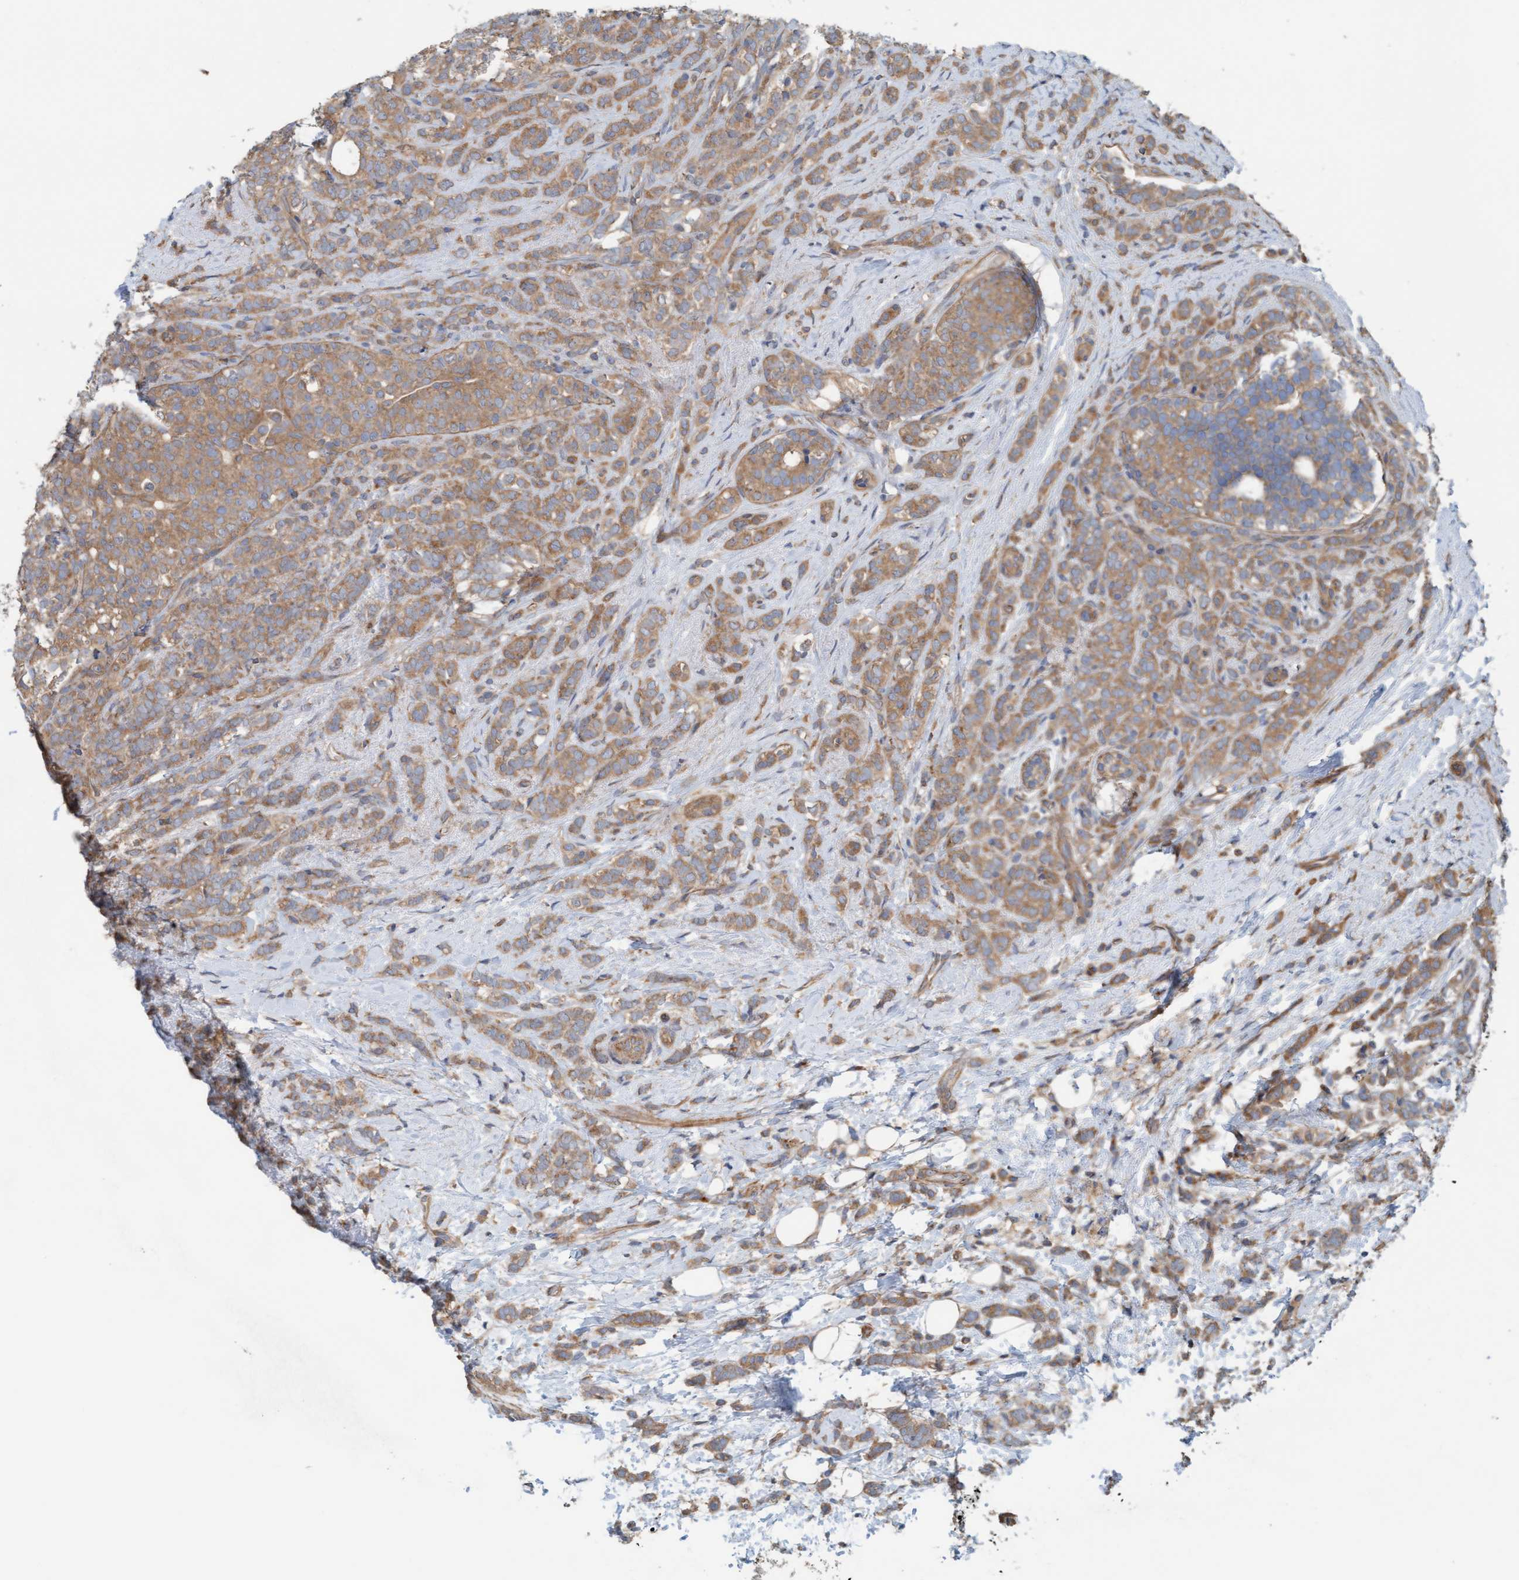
{"staining": {"intensity": "moderate", "quantity": ">75%", "location": "cytoplasmic/membranous"}, "tissue": "breast cancer", "cell_type": "Tumor cells", "image_type": "cancer", "snomed": [{"axis": "morphology", "description": "Lobular carcinoma"}, {"axis": "topography", "description": "Breast"}], "caption": "High-power microscopy captured an immunohistochemistry (IHC) histopathology image of lobular carcinoma (breast), revealing moderate cytoplasmic/membranous expression in approximately >75% of tumor cells.", "gene": "UBAP1", "patient": {"sex": "female", "age": 50}}